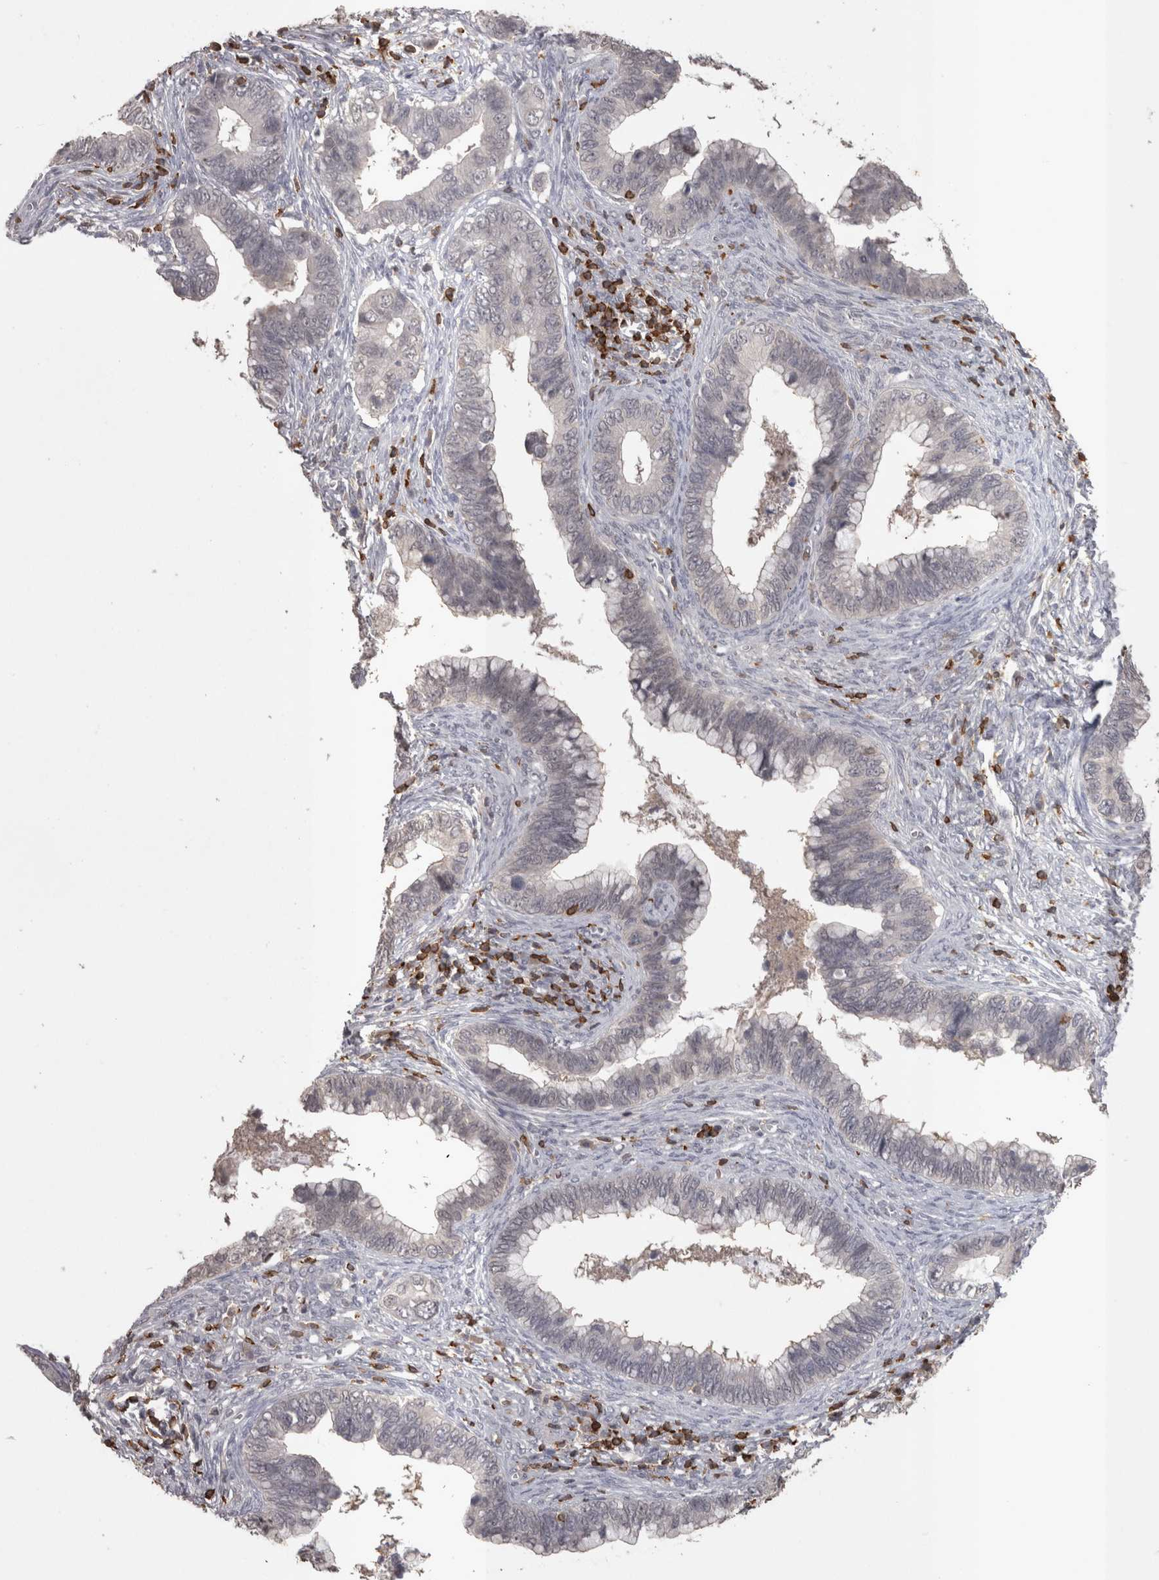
{"staining": {"intensity": "negative", "quantity": "none", "location": "none"}, "tissue": "cervical cancer", "cell_type": "Tumor cells", "image_type": "cancer", "snomed": [{"axis": "morphology", "description": "Adenocarcinoma, NOS"}, {"axis": "topography", "description": "Cervix"}], "caption": "Immunohistochemical staining of human cervical adenocarcinoma reveals no significant expression in tumor cells. (Brightfield microscopy of DAB IHC at high magnification).", "gene": "SKAP1", "patient": {"sex": "female", "age": 44}}